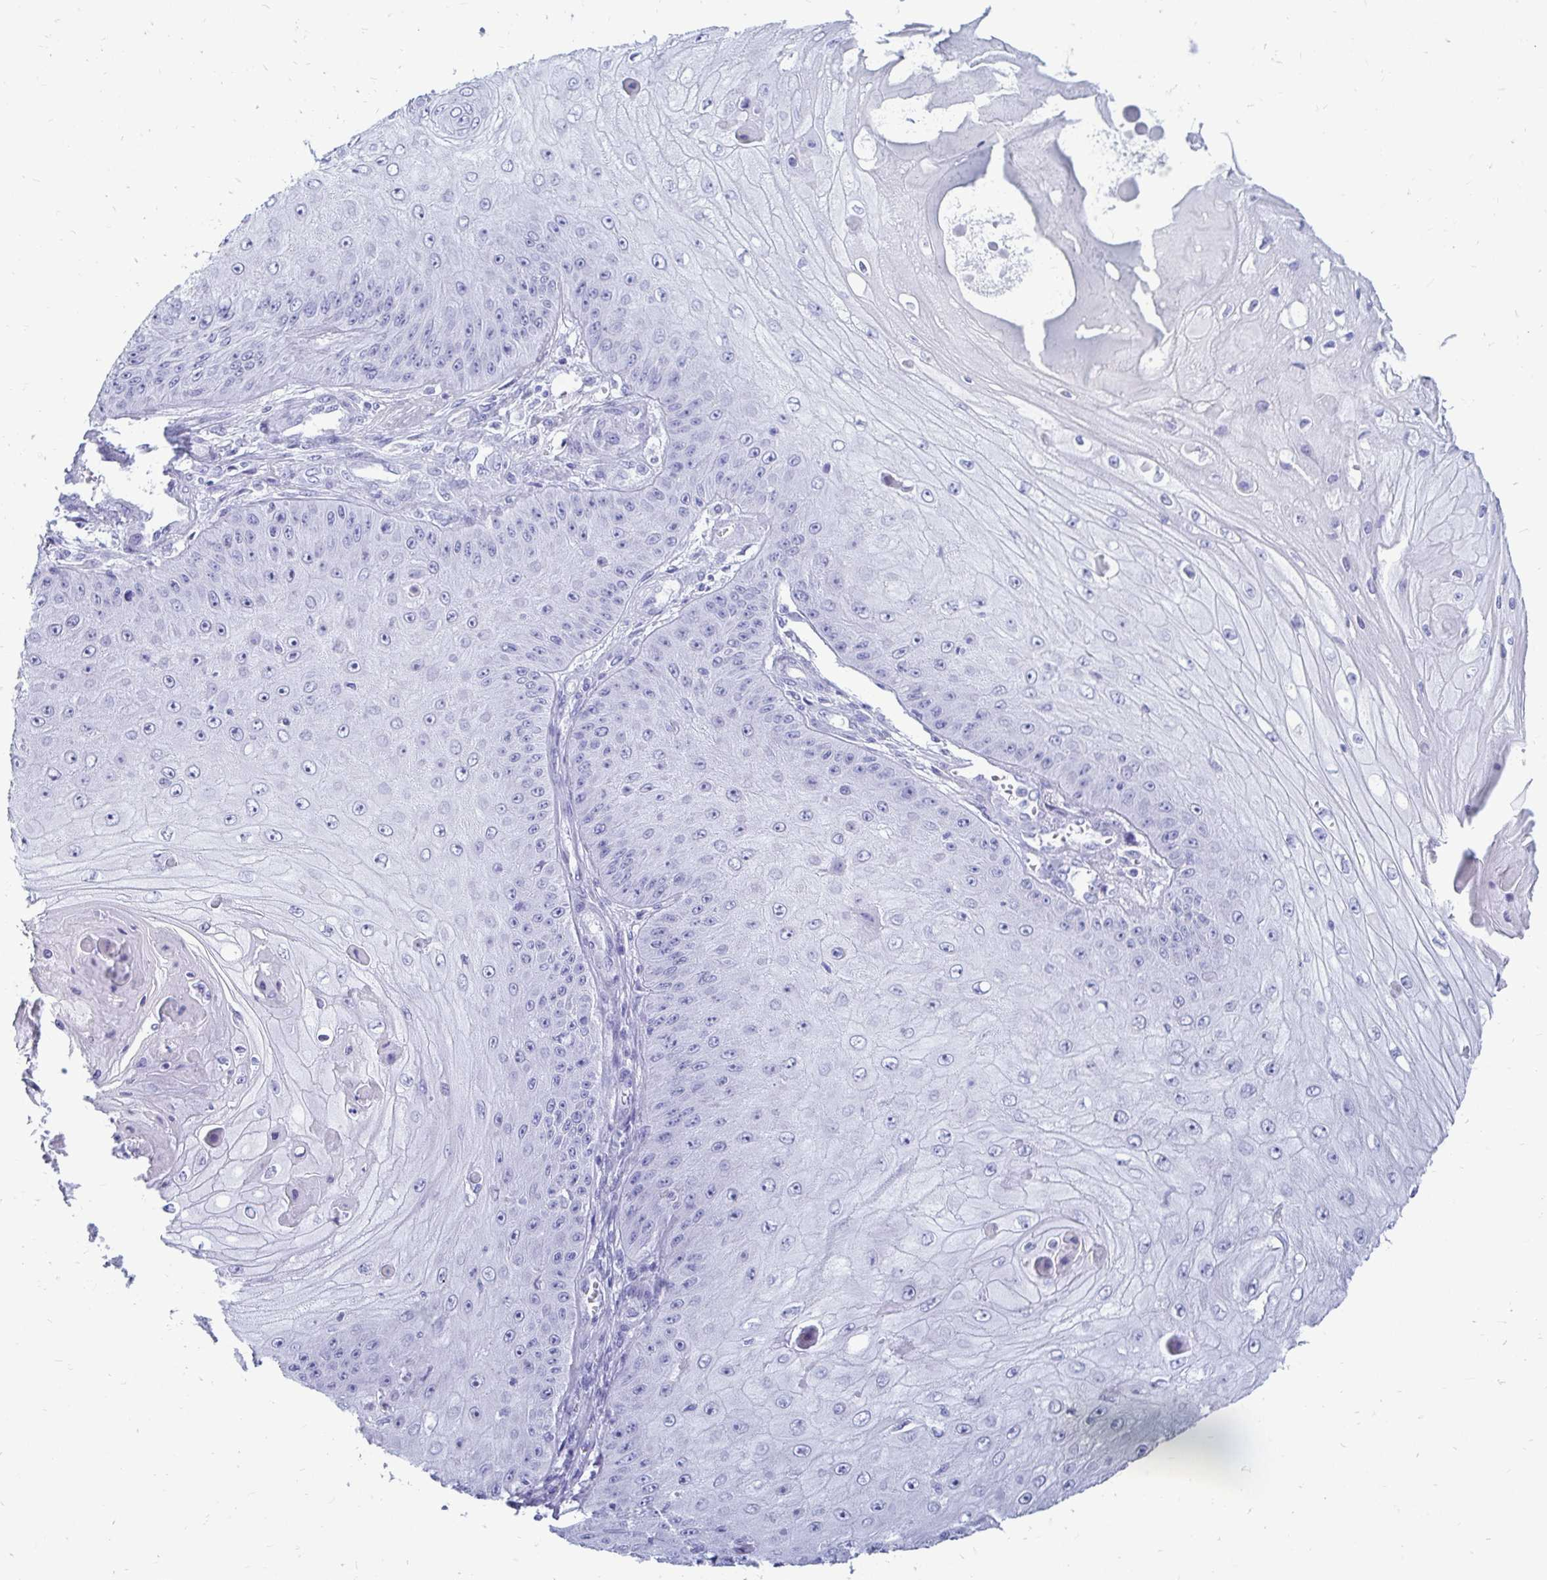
{"staining": {"intensity": "negative", "quantity": "none", "location": "none"}, "tissue": "skin cancer", "cell_type": "Tumor cells", "image_type": "cancer", "snomed": [{"axis": "morphology", "description": "Squamous cell carcinoma, NOS"}, {"axis": "topography", "description": "Skin"}], "caption": "IHC image of neoplastic tissue: human skin cancer stained with DAB demonstrates no significant protein expression in tumor cells. (DAB (3,3'-diaminobenzidine) immunohistochemistry (IHC) visualized using brightfield microscopy, high magnification).", "gene": "OR10R2", "patient": {"sex": "male", "age": 70}}